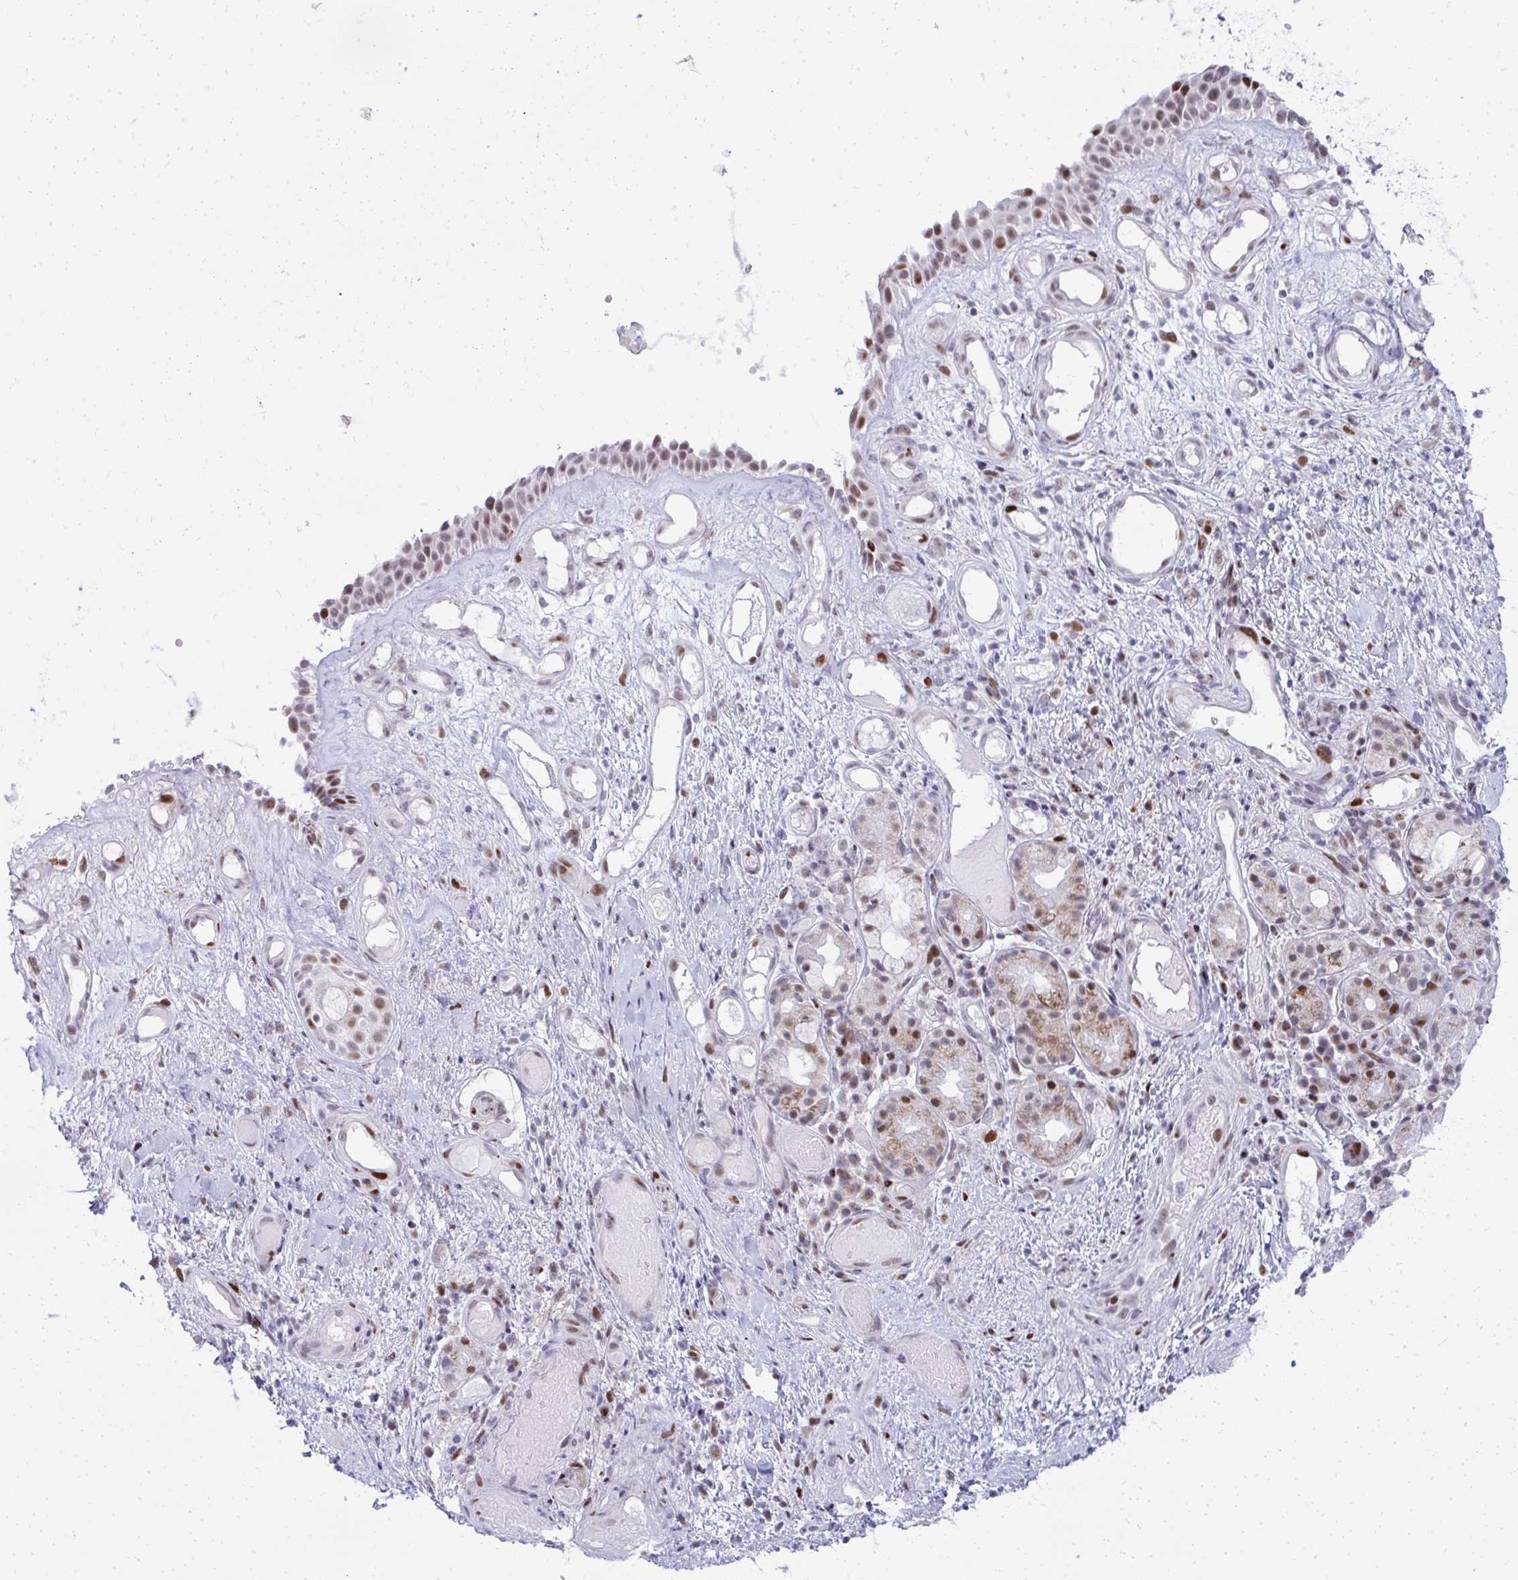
{"staining": {"intensity": "moderate", "quantity": ">75%", "location": "nuclear"}, "tissue": "nasopharynx", "cell_type": "Respiratory epithelial cells", "image_type": "normal", "snomed": [{"axis": "morphology", "description": "Normal tissue, NOS"}, {"axis": "morphology", "description": "Inflammation, NOS"}, {"axis": "topography", "description": "Nasopharynx"}], "caption": "This is an image of IHC staining of unremarkable nasopharynx, which shows moderate positivity in the nuclear of respiratory epithelial cells.", "gene": "GLDN", "patient": {"sex": "male", "age": 54}}